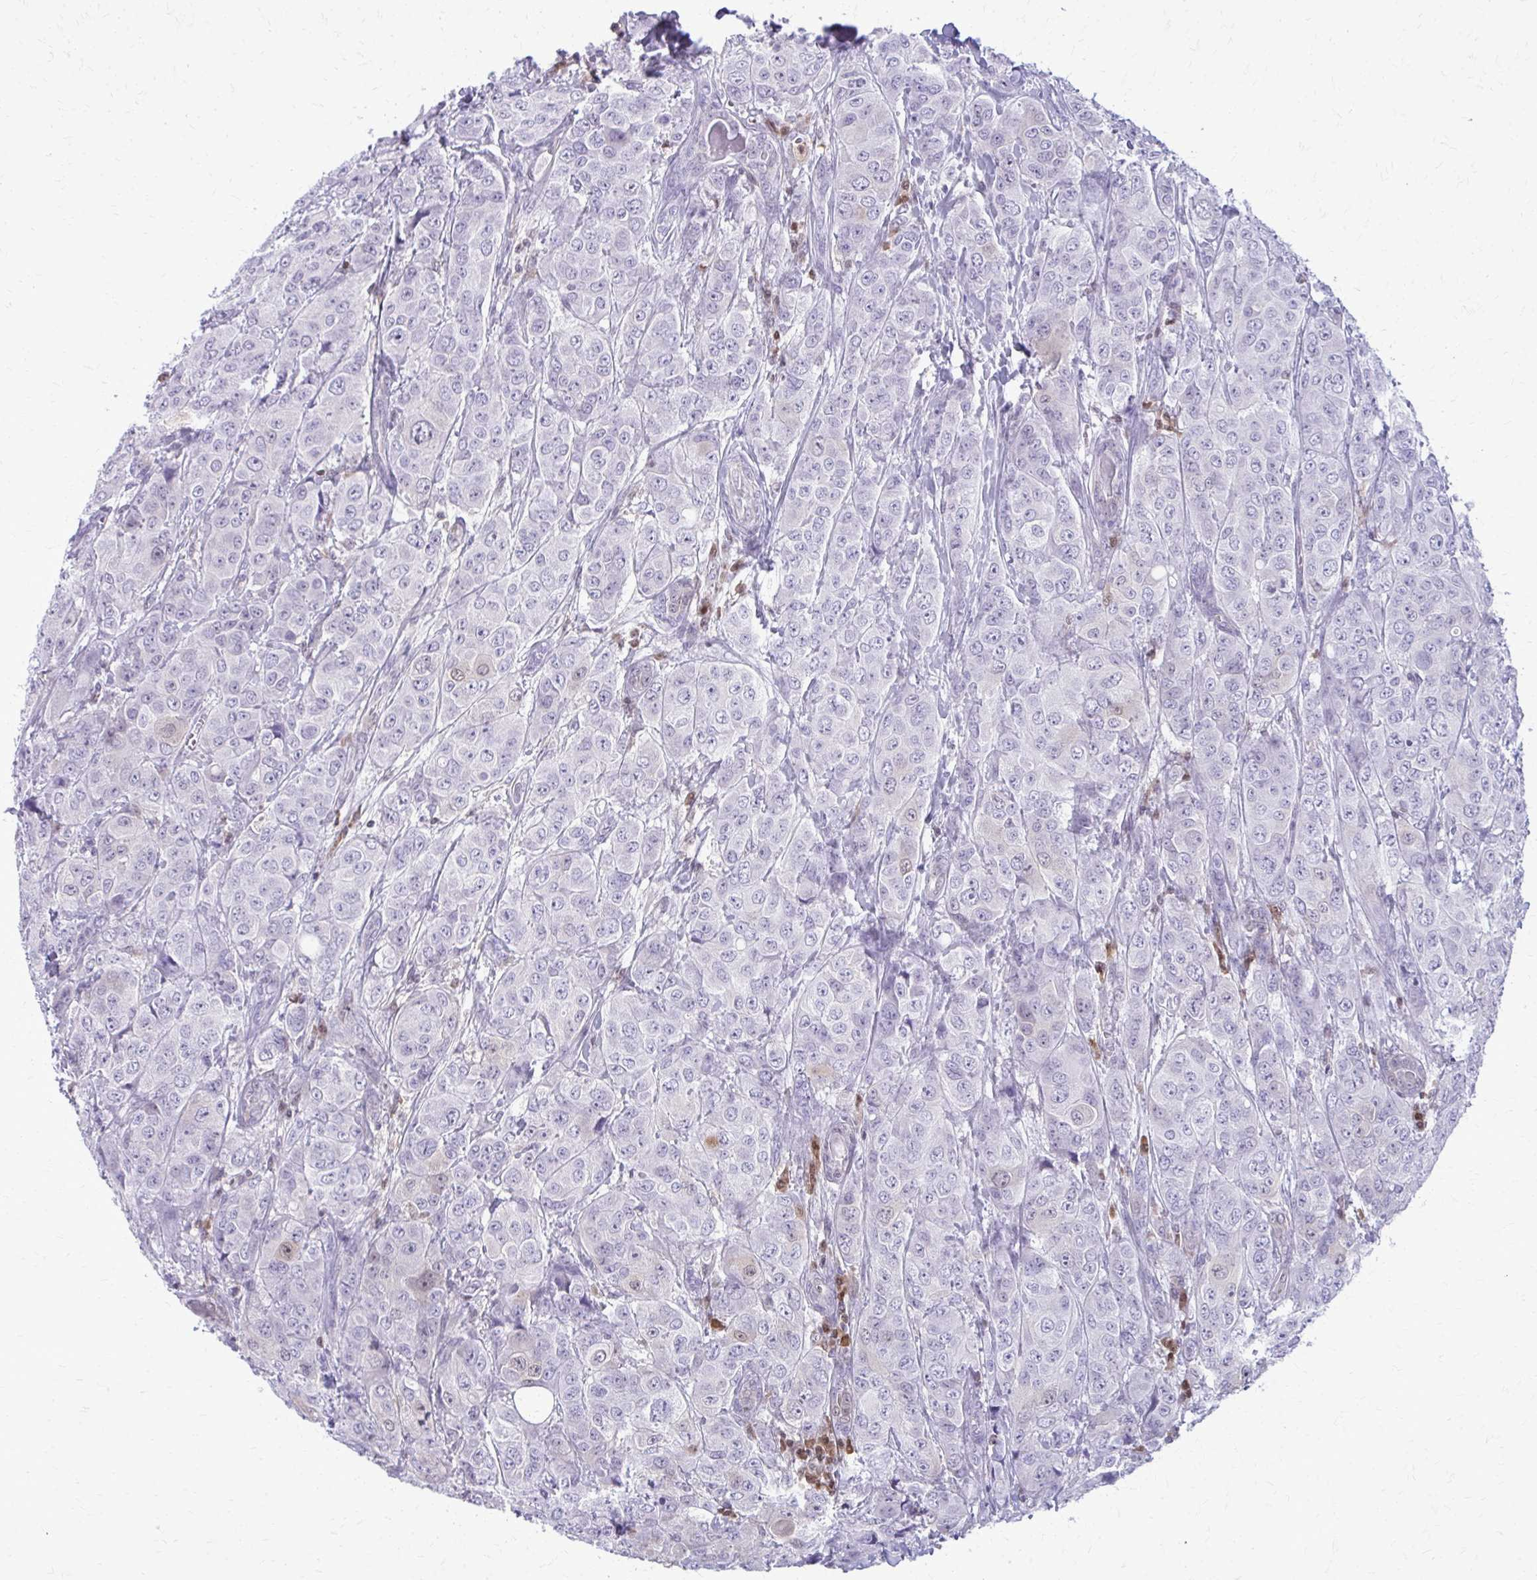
{"staining": {"intensity": "moderate", "quantity": "<25%", "location": "cytoplasmic/membranous,nuclear"}, "tissue": "breast cancer", "cell_type": "Tumor cells", "image_type": "cancer", "snomed": [{"axis": "morphology", "description": "Duct carcinoma"}, {"axis": "topography", "description": "Breast"}], "caption": "Breast cancer (infiltrating ductal carcinoma) tissue reveals moderate cytoplasmic/membranous and nuclear expression in about <25% of tumor cells, visualized by immunohistochemistry.", "gene": "GLRX", "patient": {"sex": "female", "age": 43}}